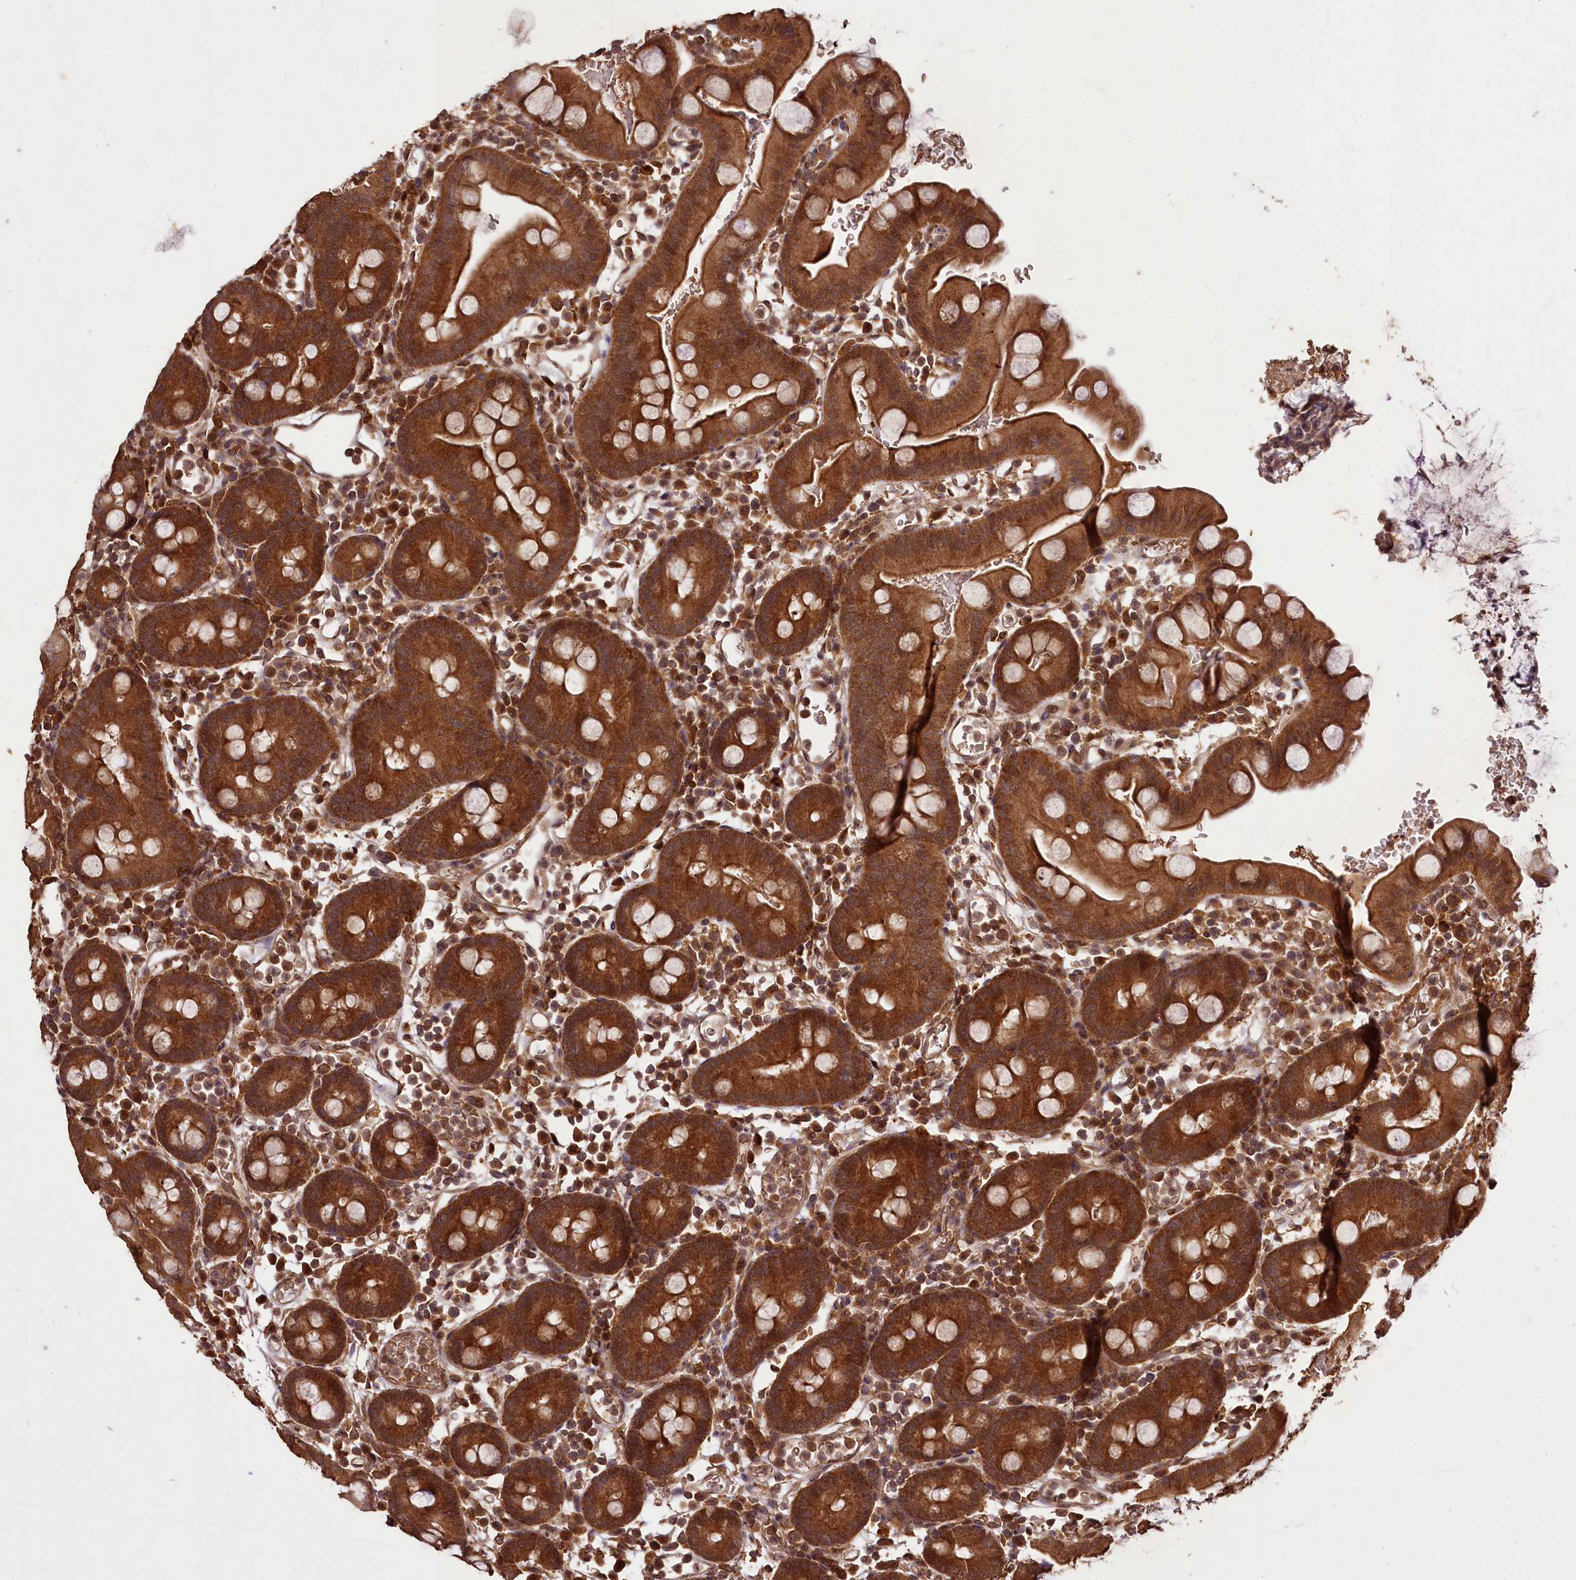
{"staining": {"intensity": "strong", "quantity": ">75%", "location": "cytoplasmic/membranous"}, "tissue": "small intestine", "cell_type": "Glandular cells", "image_type": "normal", "snomed": [{"axis": "morphology", "description": "Normal tissue, NOS"}, {"axis": "topography", "description": "Stomach, upper"}, {"axis": "topography", "description": "Stomach, lower"}, {"axis": "topography", "description": "Small intestine"}], "caption": "Immunohistochemistry (IHC) image of normal small intestine: human small intestine stained using immunohistochemistry (IHC) demonstrates high levels of strong protein expression localized specifically in the cytoplasmic/membranous of glandular cells, appearing as a cytoplasmic/membranous brown color.", "gene": "VPS51", "patient": {"sex": "male", "age": 68}}